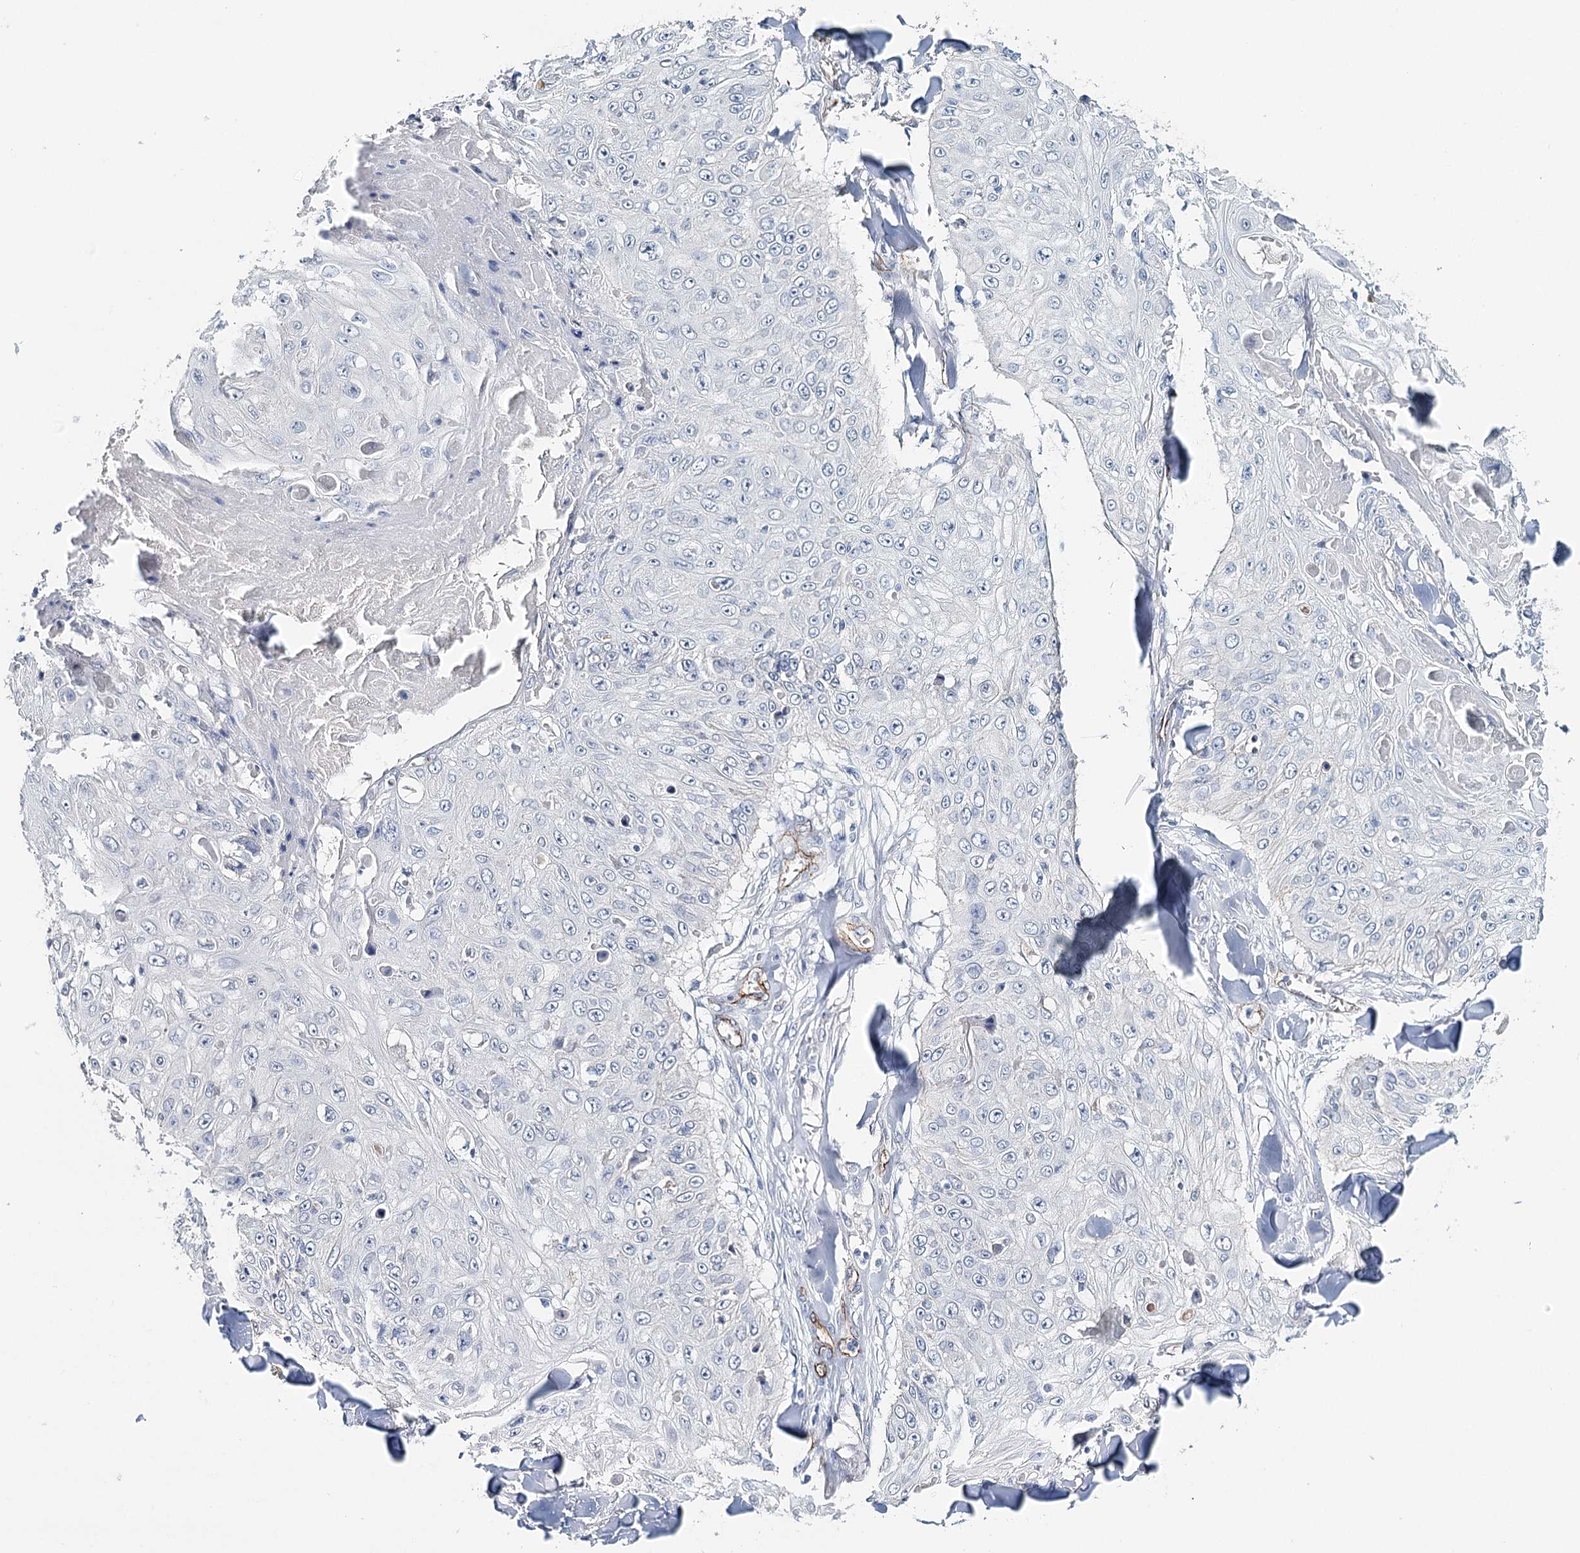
{"staining": {"intensity": "negative", "quantity": "none", "location": "none"}, "tissue": "skin cancer", "cell_type": "Tumor cells", "image_type": "cancer", "snomed": [{"axis": "morphology", "description": "Squamous cell carcinoma, NOS"}, {"axis": "topography", "description": "Skin"}], "caption": "A histopathology image of skin squamous cell carcinoma stained for a protein shows no brown staining in tumor cells. (DAB immunohistochemistry (IHC), high magnification).", "gene": "SYNPO", "patient": {"sex": "male", "age": 86}}